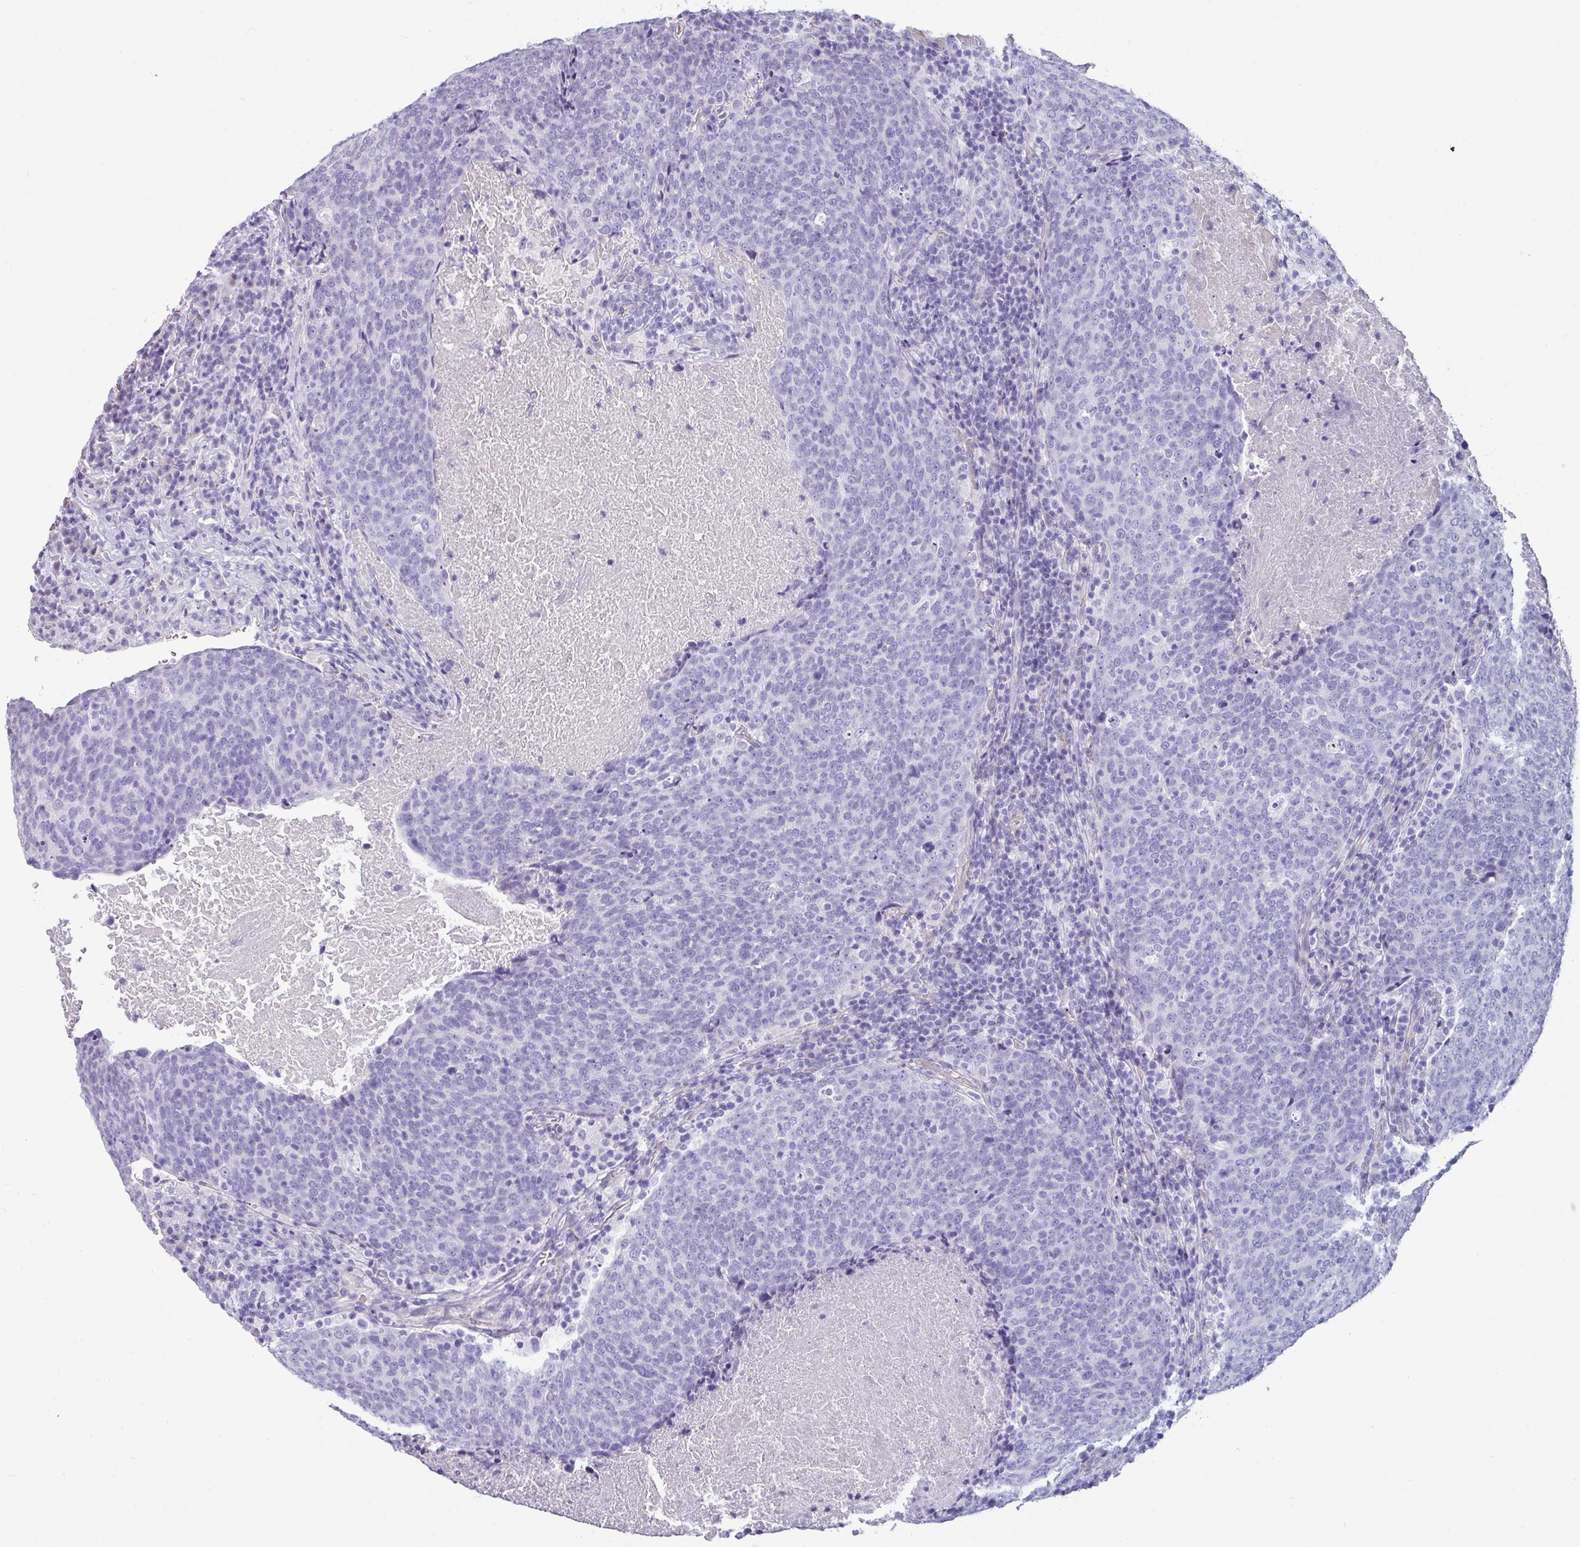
{"staining": {"intensity": "negative", "quantity": "none", "location": "none"}, "tissue": "head and neck cancer", "cell_type": "Tumor cells", "image_type": "cancer", "snomed": [{"axis": "morphology", "description": "Squamous cell carcinoma, NOS"}, {"axis": "morphology", "description": "Squamous cell carcinoma, metastatic, NOS"}, {"axis": "topography", "description": "Lymph node"}, {"axis": "topography", "description": "Head-Neck"}], "caption": "Micrograph shows no significant protein staining in tumor cells of head and neck cancer.", "gene": "VCX2", "patient": {"sex": "male", "age": 62}}